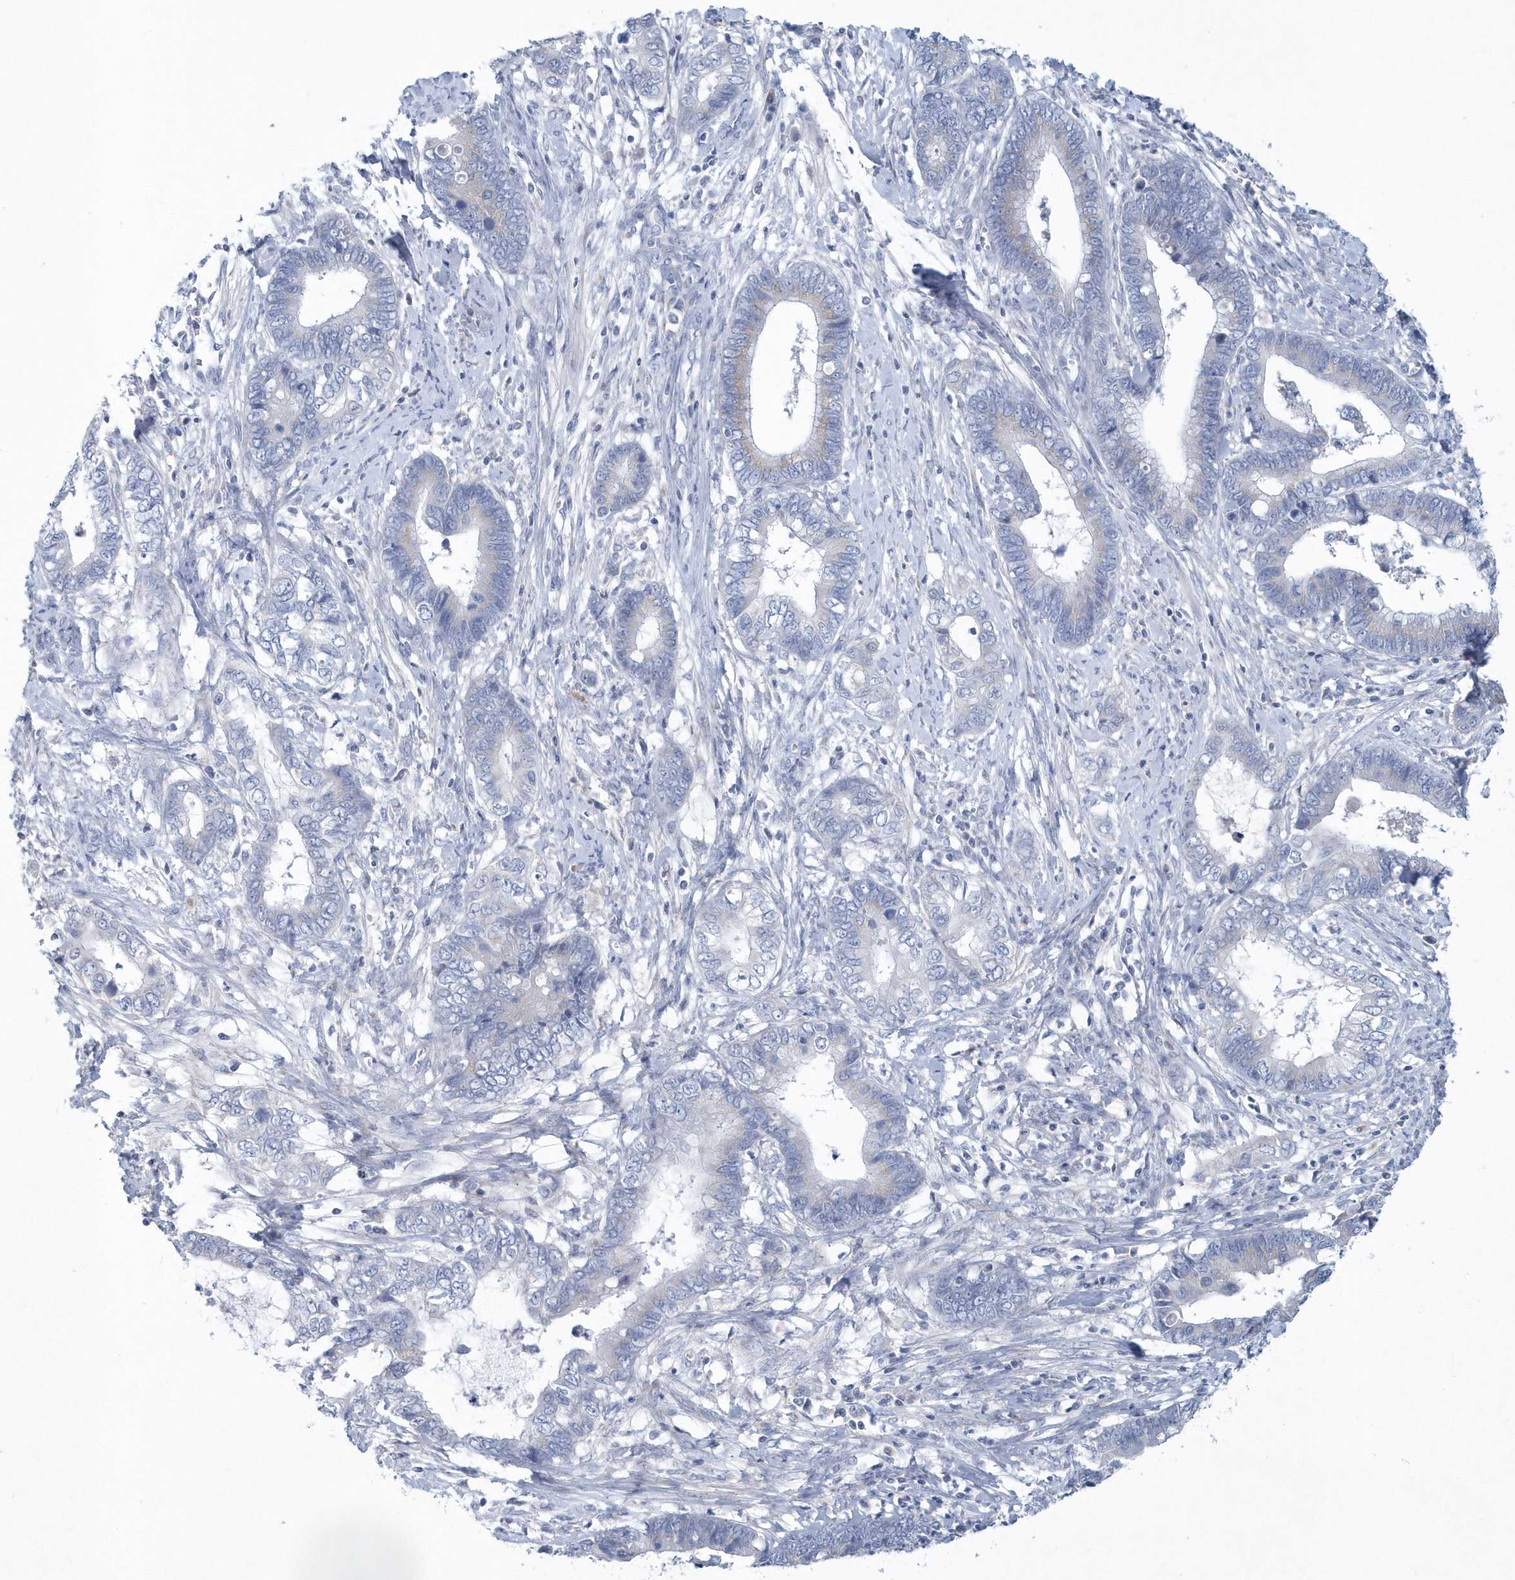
{"staining": {"intensity": "negative", "quantity": "none", "location": "none"}, "tissue": "cervical cancer", "cell_type": "Tumor cells", "image_type": "cancer", "snomed": [{"axis": "morphology", "description": "Adenocarcinoma, NOS"}, {"axis": "topography", "description": "Cervix"}], "caption": "Tumor cells show no significant expression in cervical adenocarcinoma. The staining was performed using DAB (3,3'-diaminobenzidine) to visualize the protein expression in brown, while the nuclei were stained in blue with hematoxylin (Magnification: 20x).", "gene": "SPATA18", "patient": {"sex": "female", "age": 44}}